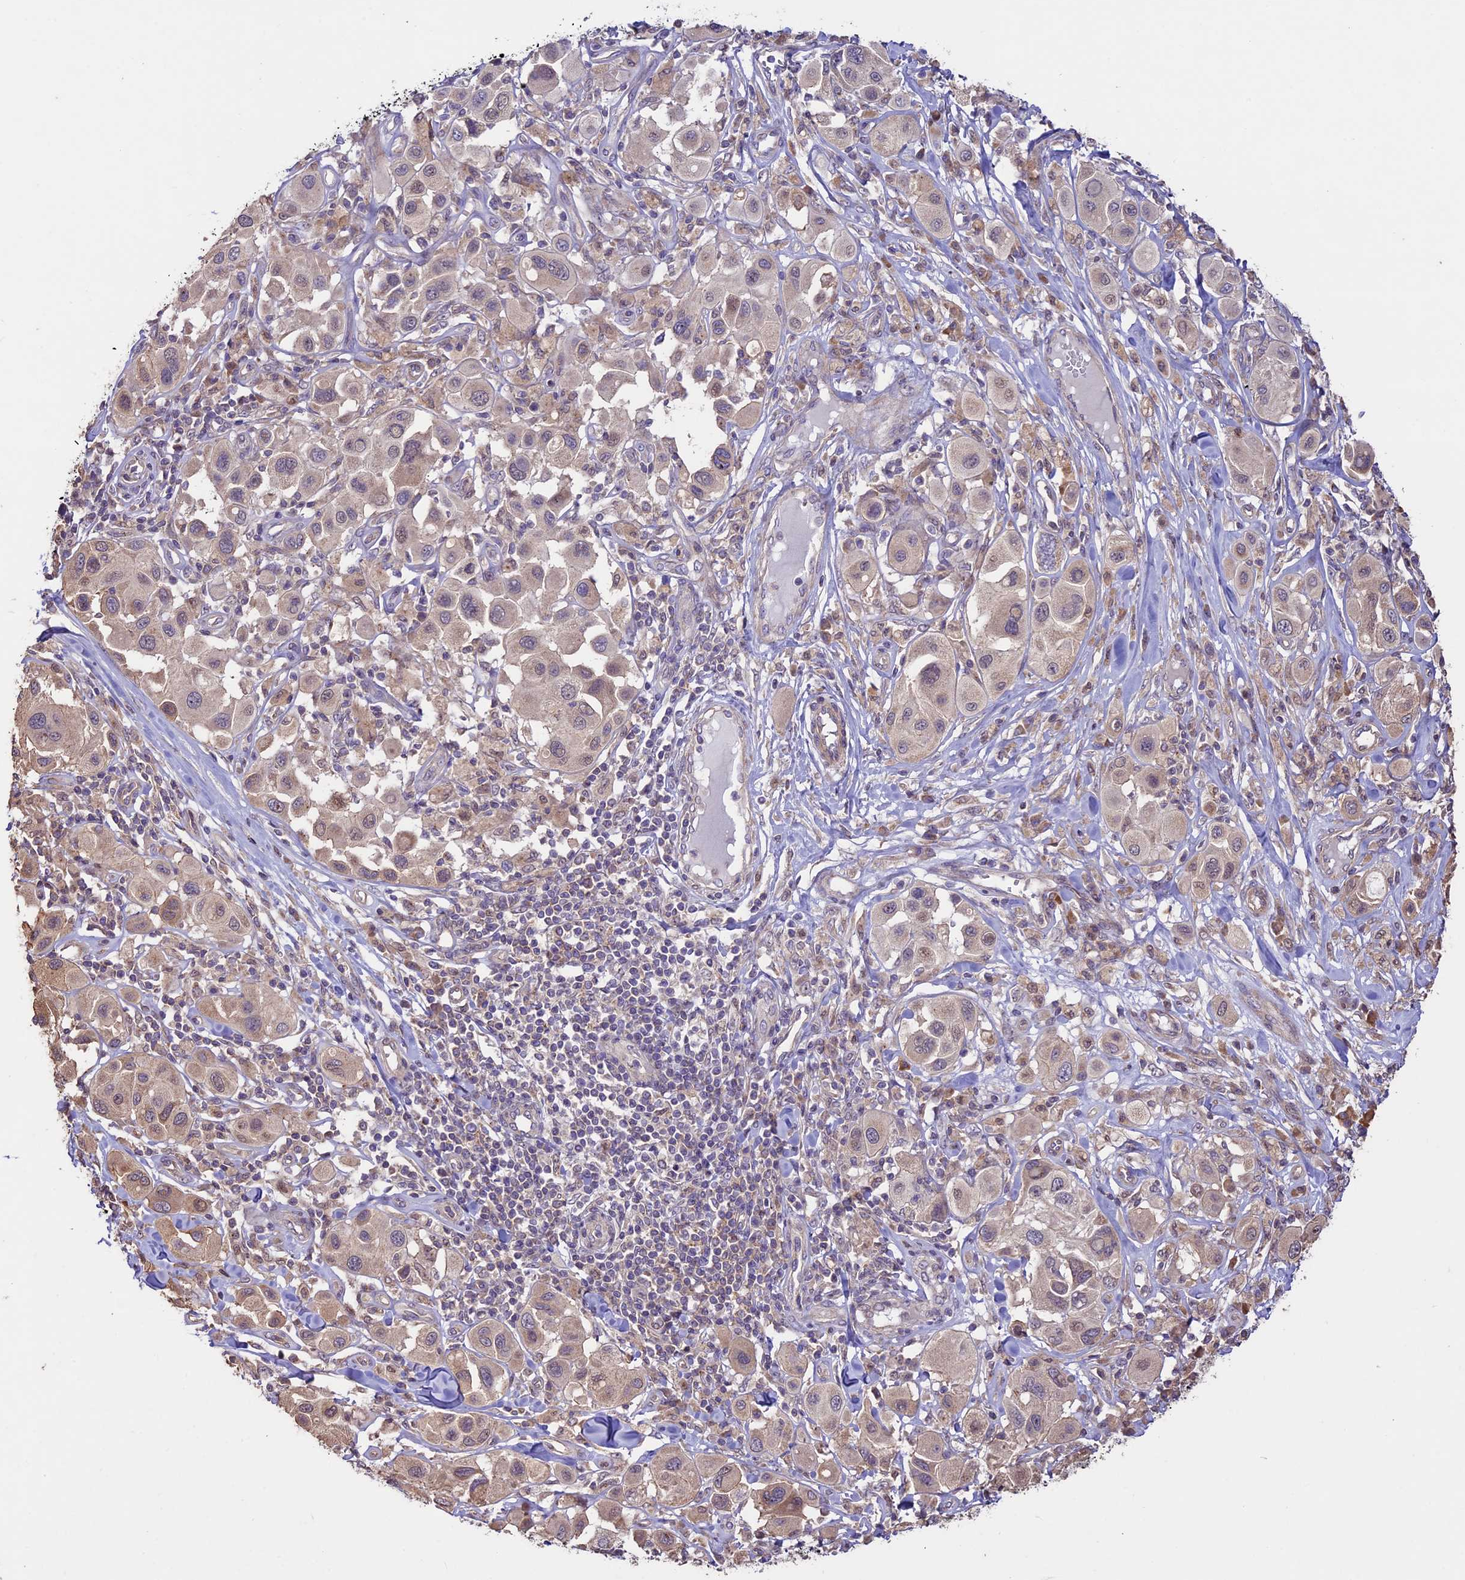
{"staining": {"intensity": "weak", "quantity": "<25%", "location": "cytoplasmic/membranous"}, "tissue": "melanoma", "cell_type": "Tumor cells", "image_type": "cancer", "snomed": [{"axis": "morphology", "description": "Malignant melanoma, Metastatic site"}, {"axis": "topography", "description": "Skin"}], "caption": "Malignant melanoma (metastatic site) was stained to show a protein in brown. There is no significant expression in tumor cells.", "gene": "BCAS4", "patient": {"sex": "male", "age": 41}}